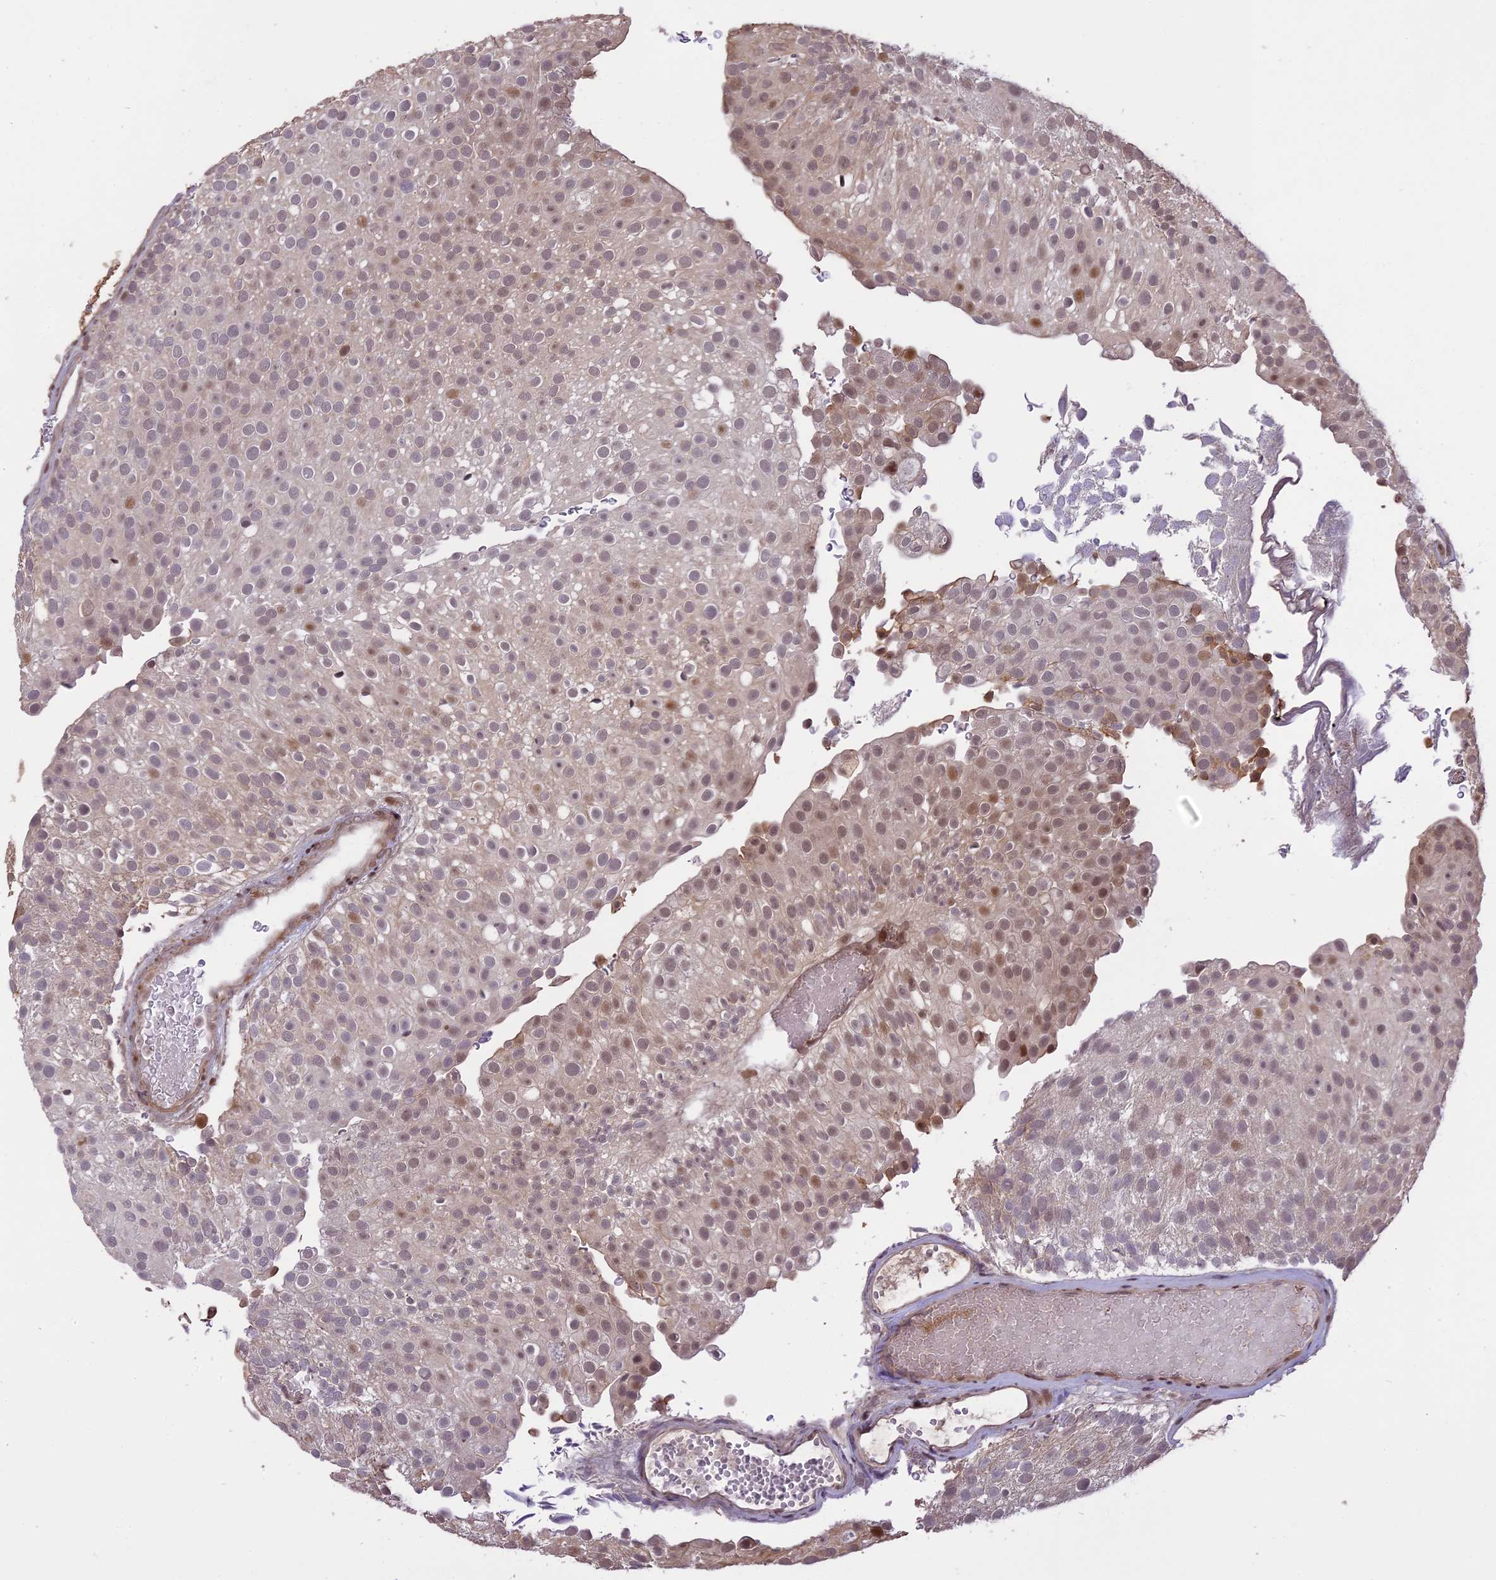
{"staining": {"intensity": "moderate", "quantity": "<25%", "location": "nuclear"}, "tissue": "urothelial cancer", "cell_type": "Tumor cells", "image_type": "cancer", "snomed": [{"axis": "morphology", "description": "Urothelial carcinoma, Low grade"}, {"axis": "topography", "description": "Urinary bladder"}], "caption": "Immunohistochemistry (IHC) image of neoplastic tissue: urothelial carcinoma (low-grade) stained using immunohistochemistry (IHC) shows low levels of moderate protein expression localized specifically in the nuclear of tumor cells, appearing as a nuclear brown color.", "gene": "PRELID2", "patient": {"sex": "male", "age": 78}}